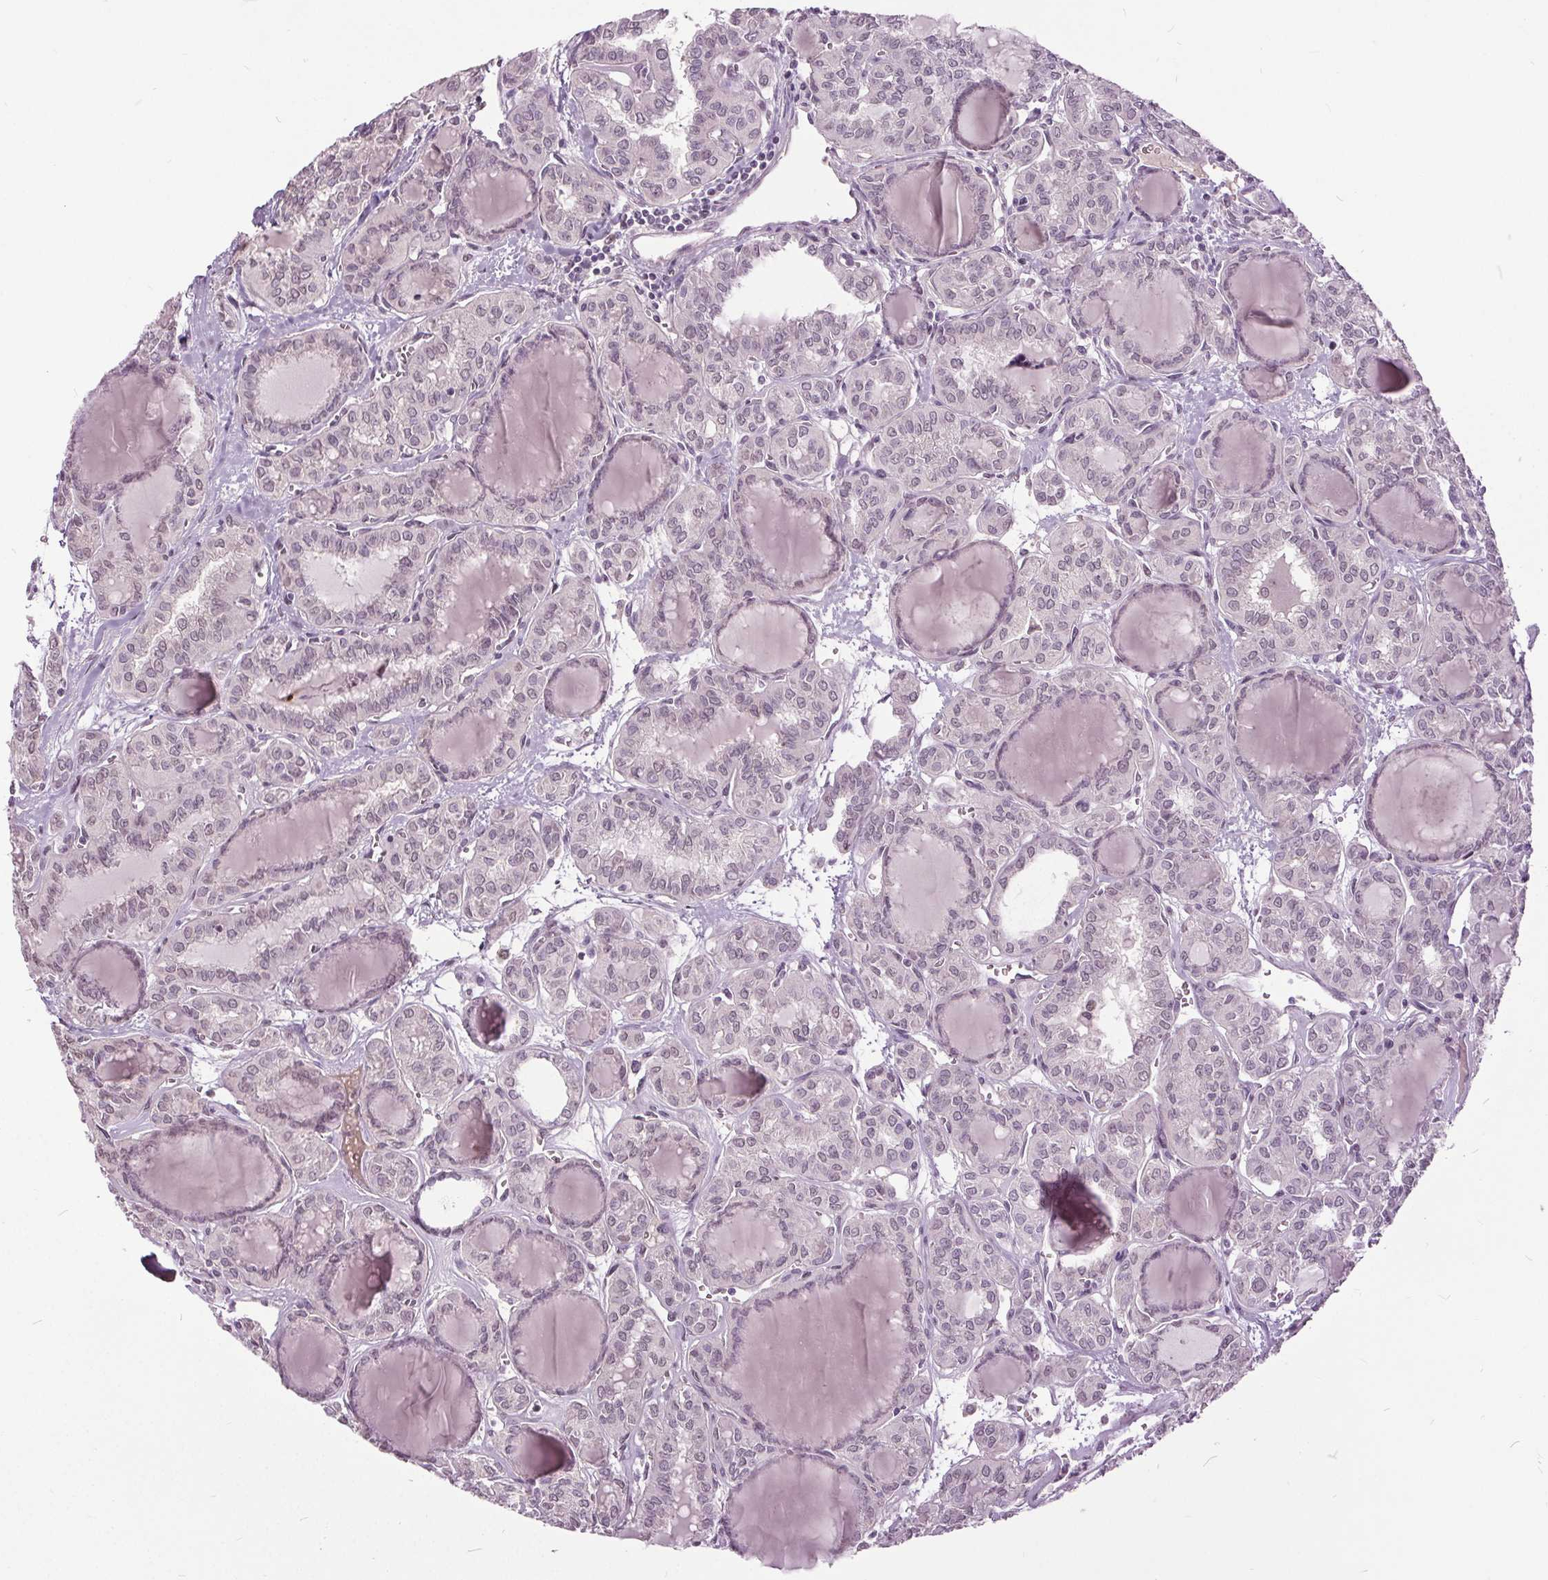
{"staining": {"intensity": "negative", "quantity": "none", "location": "none"}, "tissue": "thyroid cancer", "cell_type": "Tumor cells", "image_type": "cancer", "snomed": [{"axis": "morphology", "description": "Papillary adenocarcinoma, NOS"}, {"axis": "topography", "description": "Thyroid gland"}], "caption": "Tumor cells are negative for protein expression in human thyroid cancer (papillary adenocarcinoma).", "gene": "CXCL16", "patient": {"sex": "female", "age": 41}}